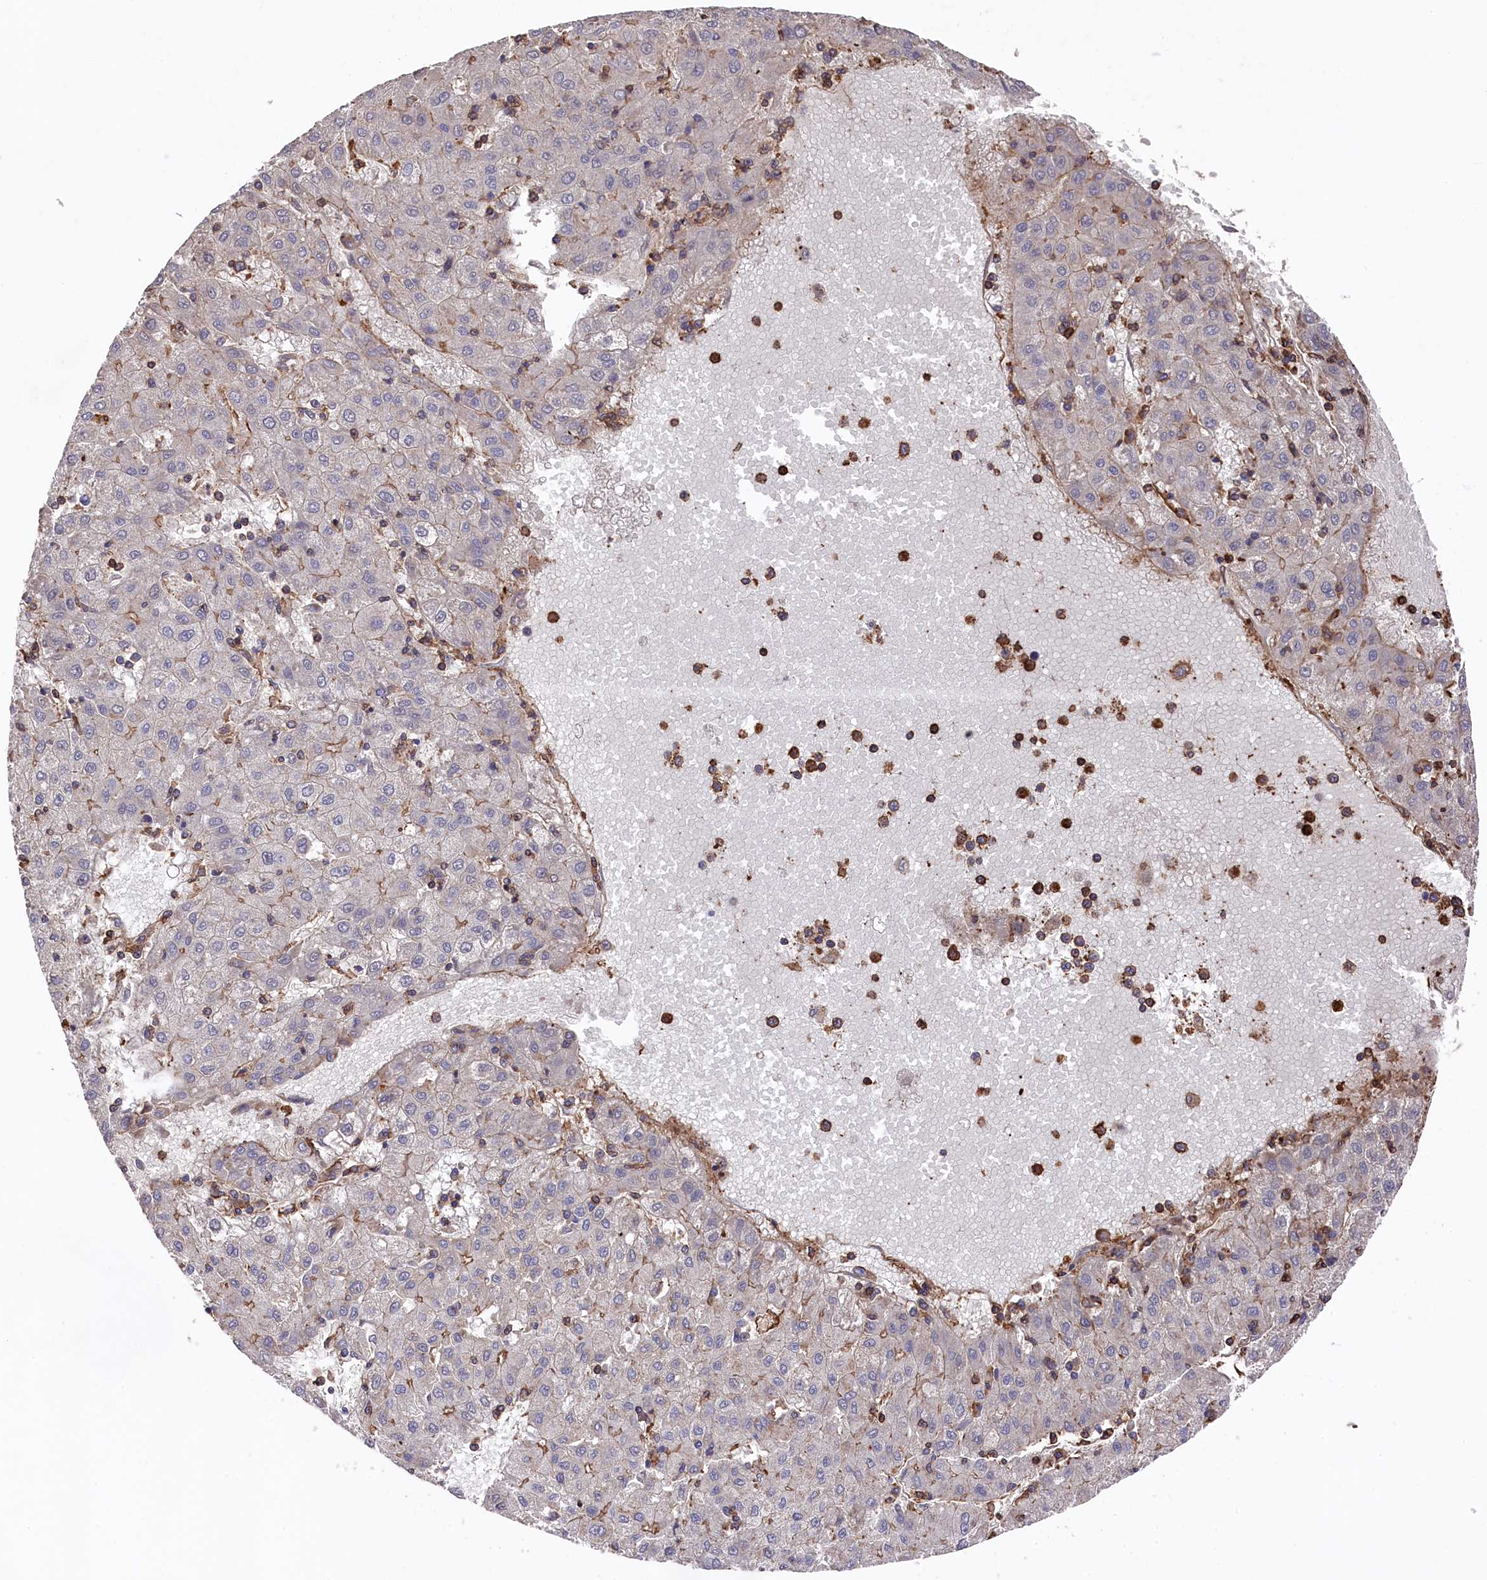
{"staining": {"intensity": "moderate", "quantity": "<25%", "location": "cytoplasmic/membranous"}, "tissue": "liver cancer", "cell_type": "Tumor cells", "image_type": "cancer", "snomed": [{"axis": "morphology", "description": "Carcinoma, Hepatocellular, NOS"}, {"axis": "topography", "description": "Liver"}], "caption": "Immunohistochemical staining of human liver hepatocellular carcinoma exhibits low levels of moderate cytoplasmic/membranous positivity in approximately <25% of tumor cells.", "gene": "RAPSN", "patient": {"sex": "male", "age": 72}}